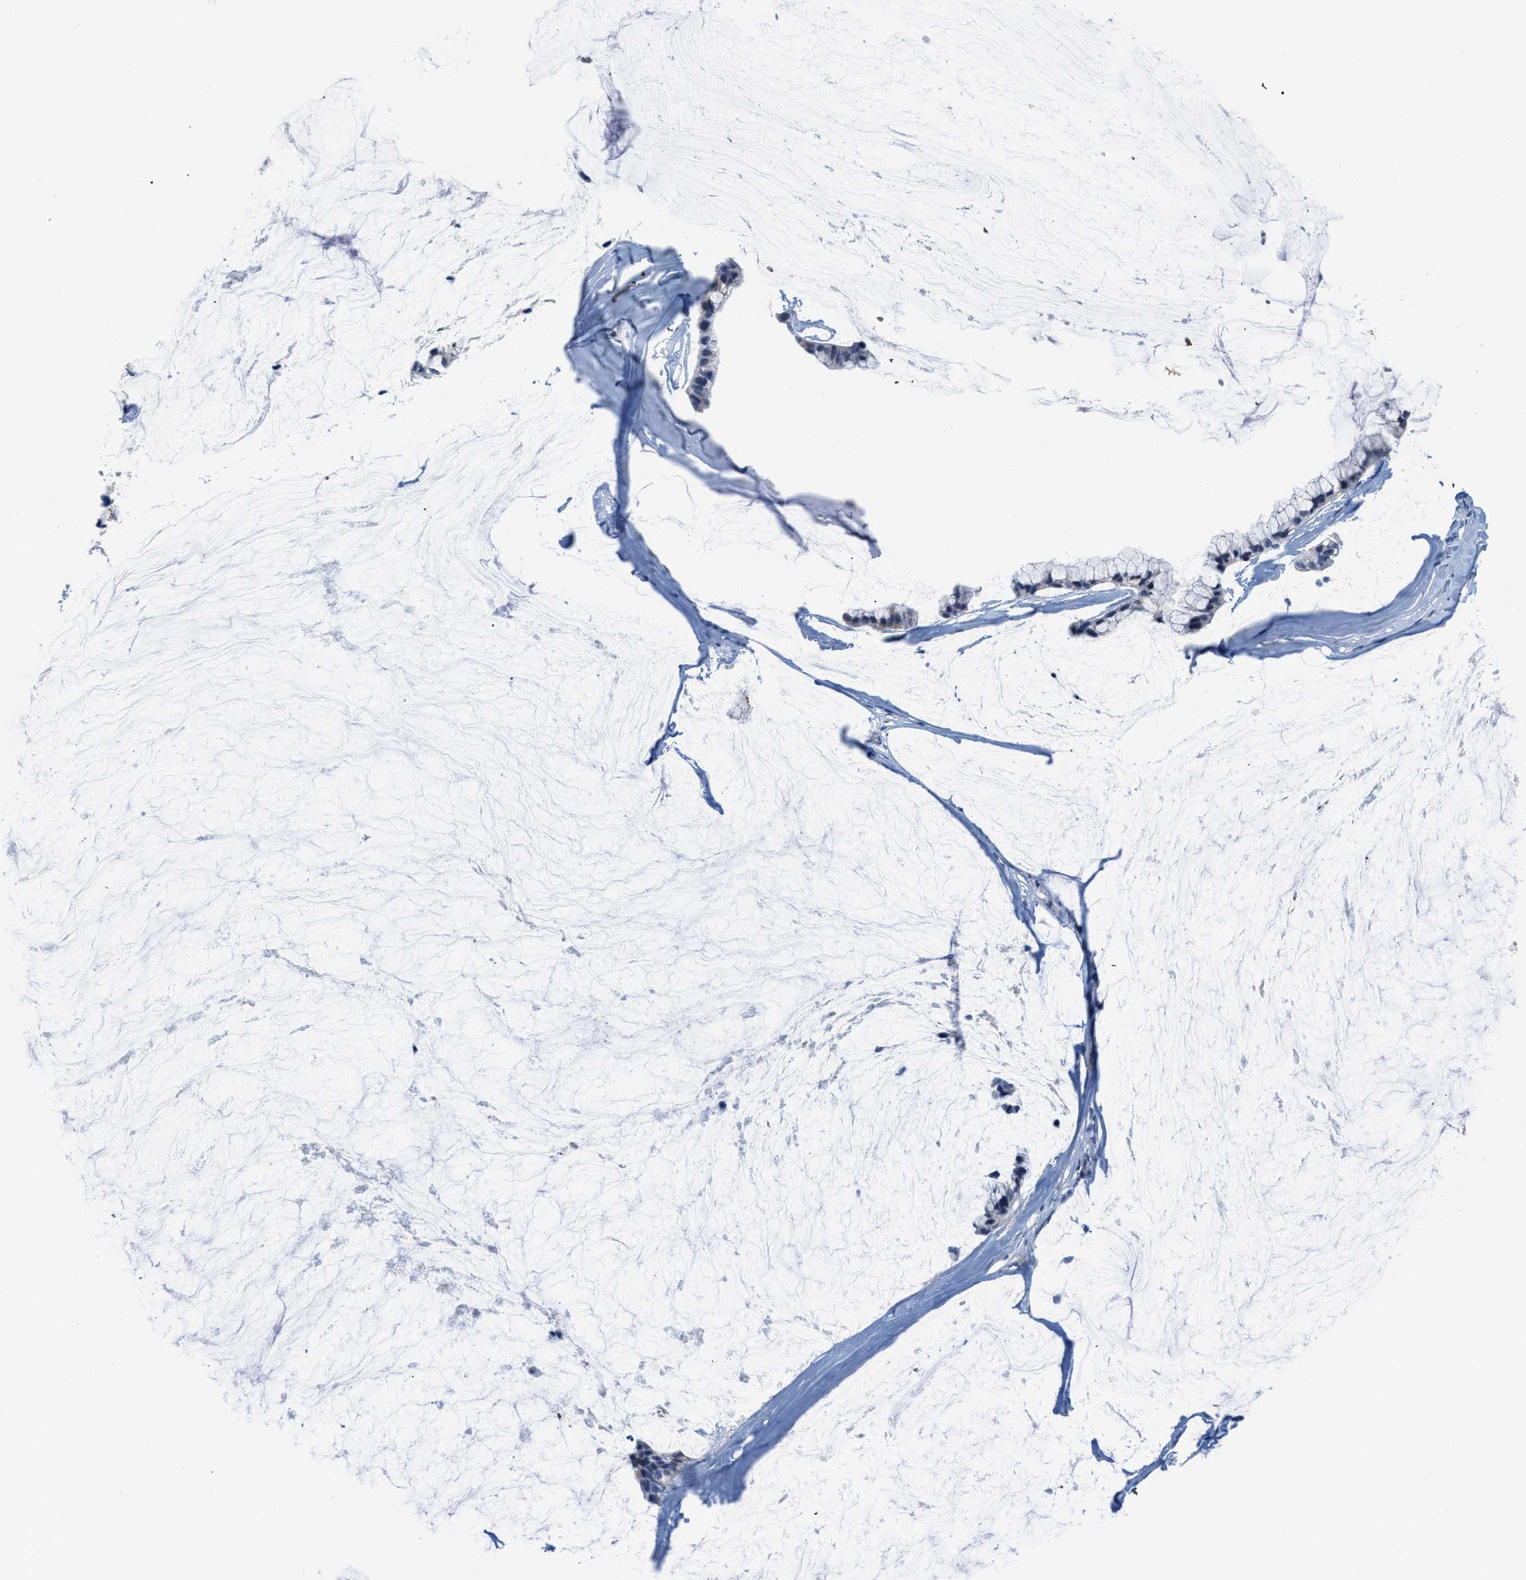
{"staining": {"intensity": "negative", "quantity": "none", "location": "none"}, "tissue": "ovarian cancer", "cell_type": "Tumor cells", "image_type": "cancer", "snomed": [{"axis": "morphology", "description": "Cystadenocarcinoma, mucinous, NOS"}, {"axis": "topography", "description": "Ovary"}], "caption": "This histopathology image is of mucinous cystadenocarcinoma (ovarian) stained with immunohistochemistry (IHC) to label a protein in brown with the nuclei are counter-stained blue. There is no expression in tumor cells.", "gene": "CRYM", "patient": {"sex": "female", "age": 39}}